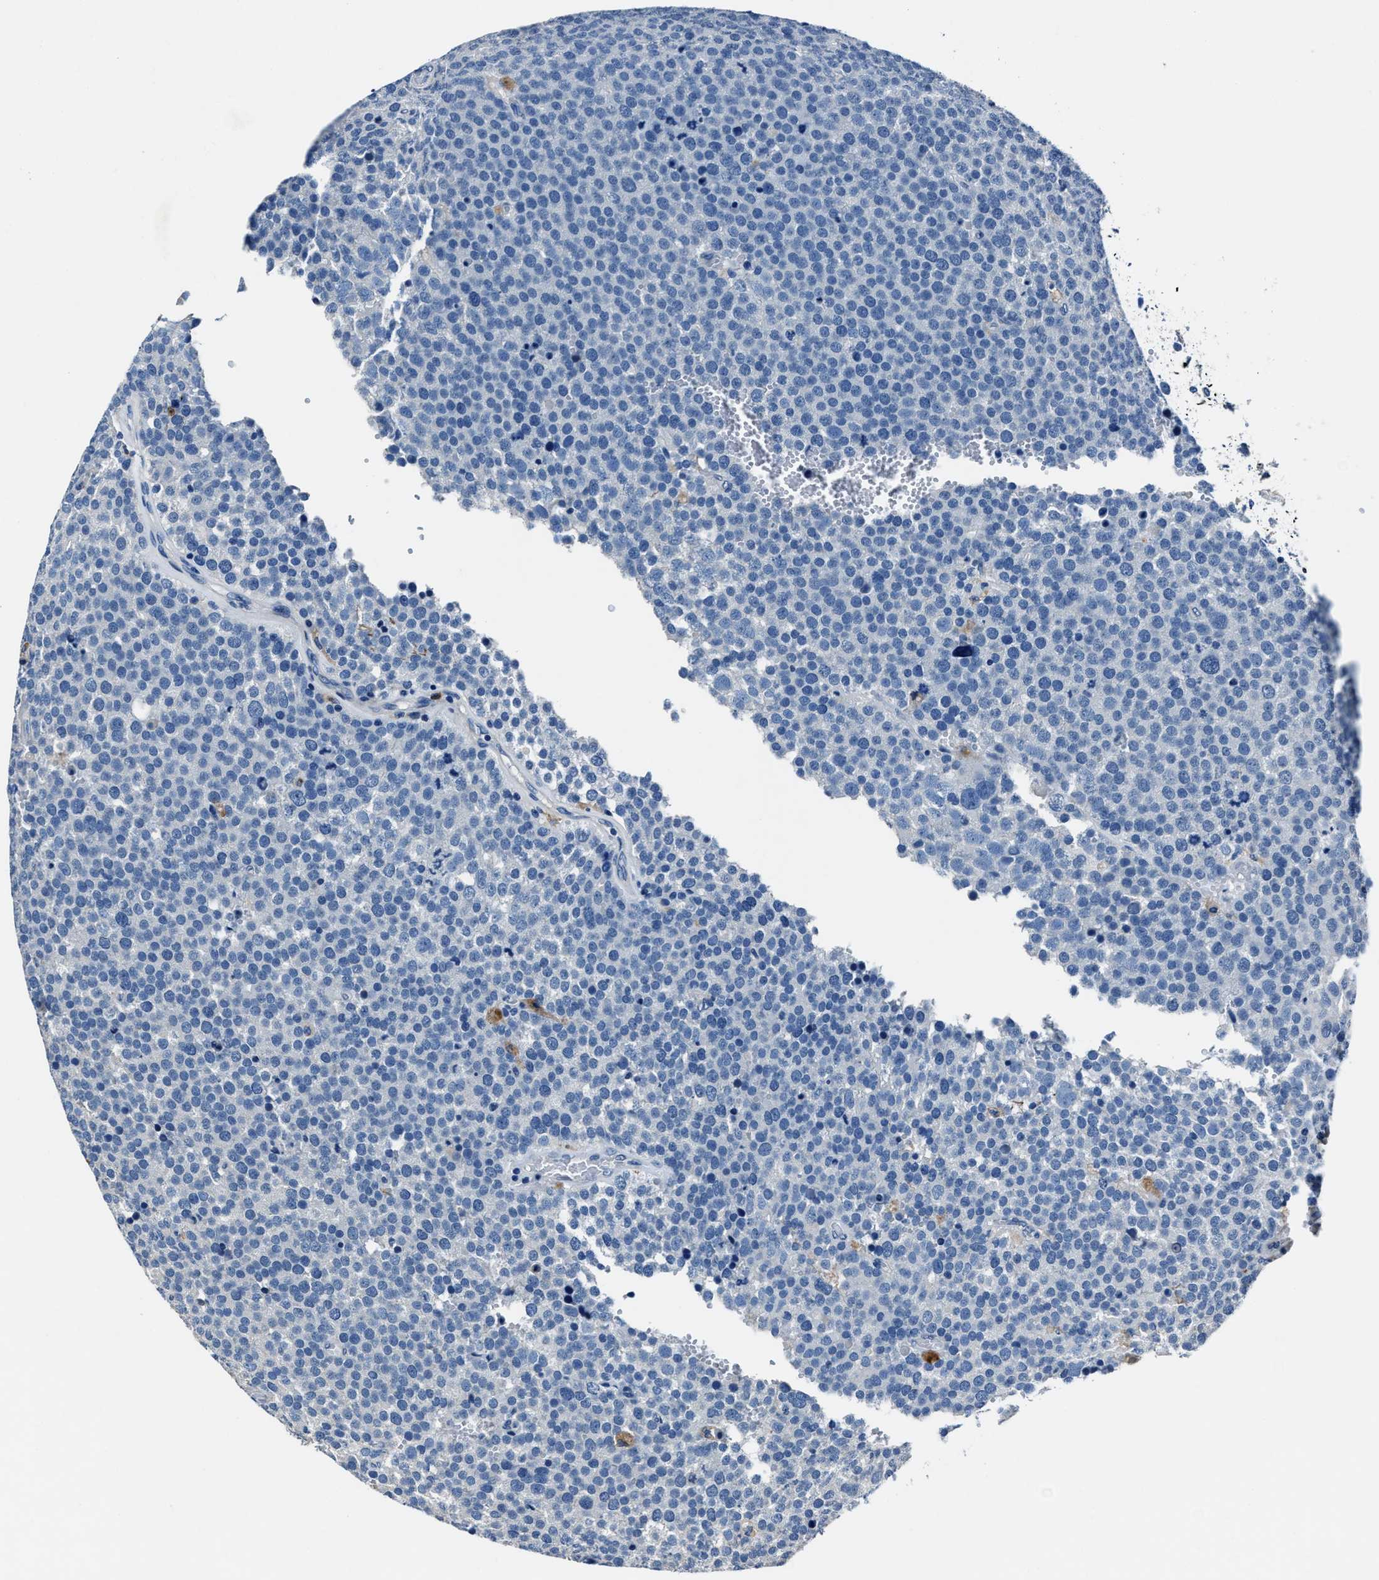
{"staining": {"intensity": "negative", "quantity": "none", "location": "none"}, "tissue": "testis cancer", "cell_type": "Tumor cells", "image_type": "cancer", "snomed": [{"axis": "morphology", "description": "Normal tissue, NOS"}, {"axis": "morphology", "description": "Seminoma, NOS"}, {"axis": "topography", "description": "Testis"}], "caption": "This is a image of immunohistochemistry (IHC) staining of seminoma (testis), which shows no staining in tumor cells.", "gene": "FGL2", "patient": {"sex": "male", "age": 71}}